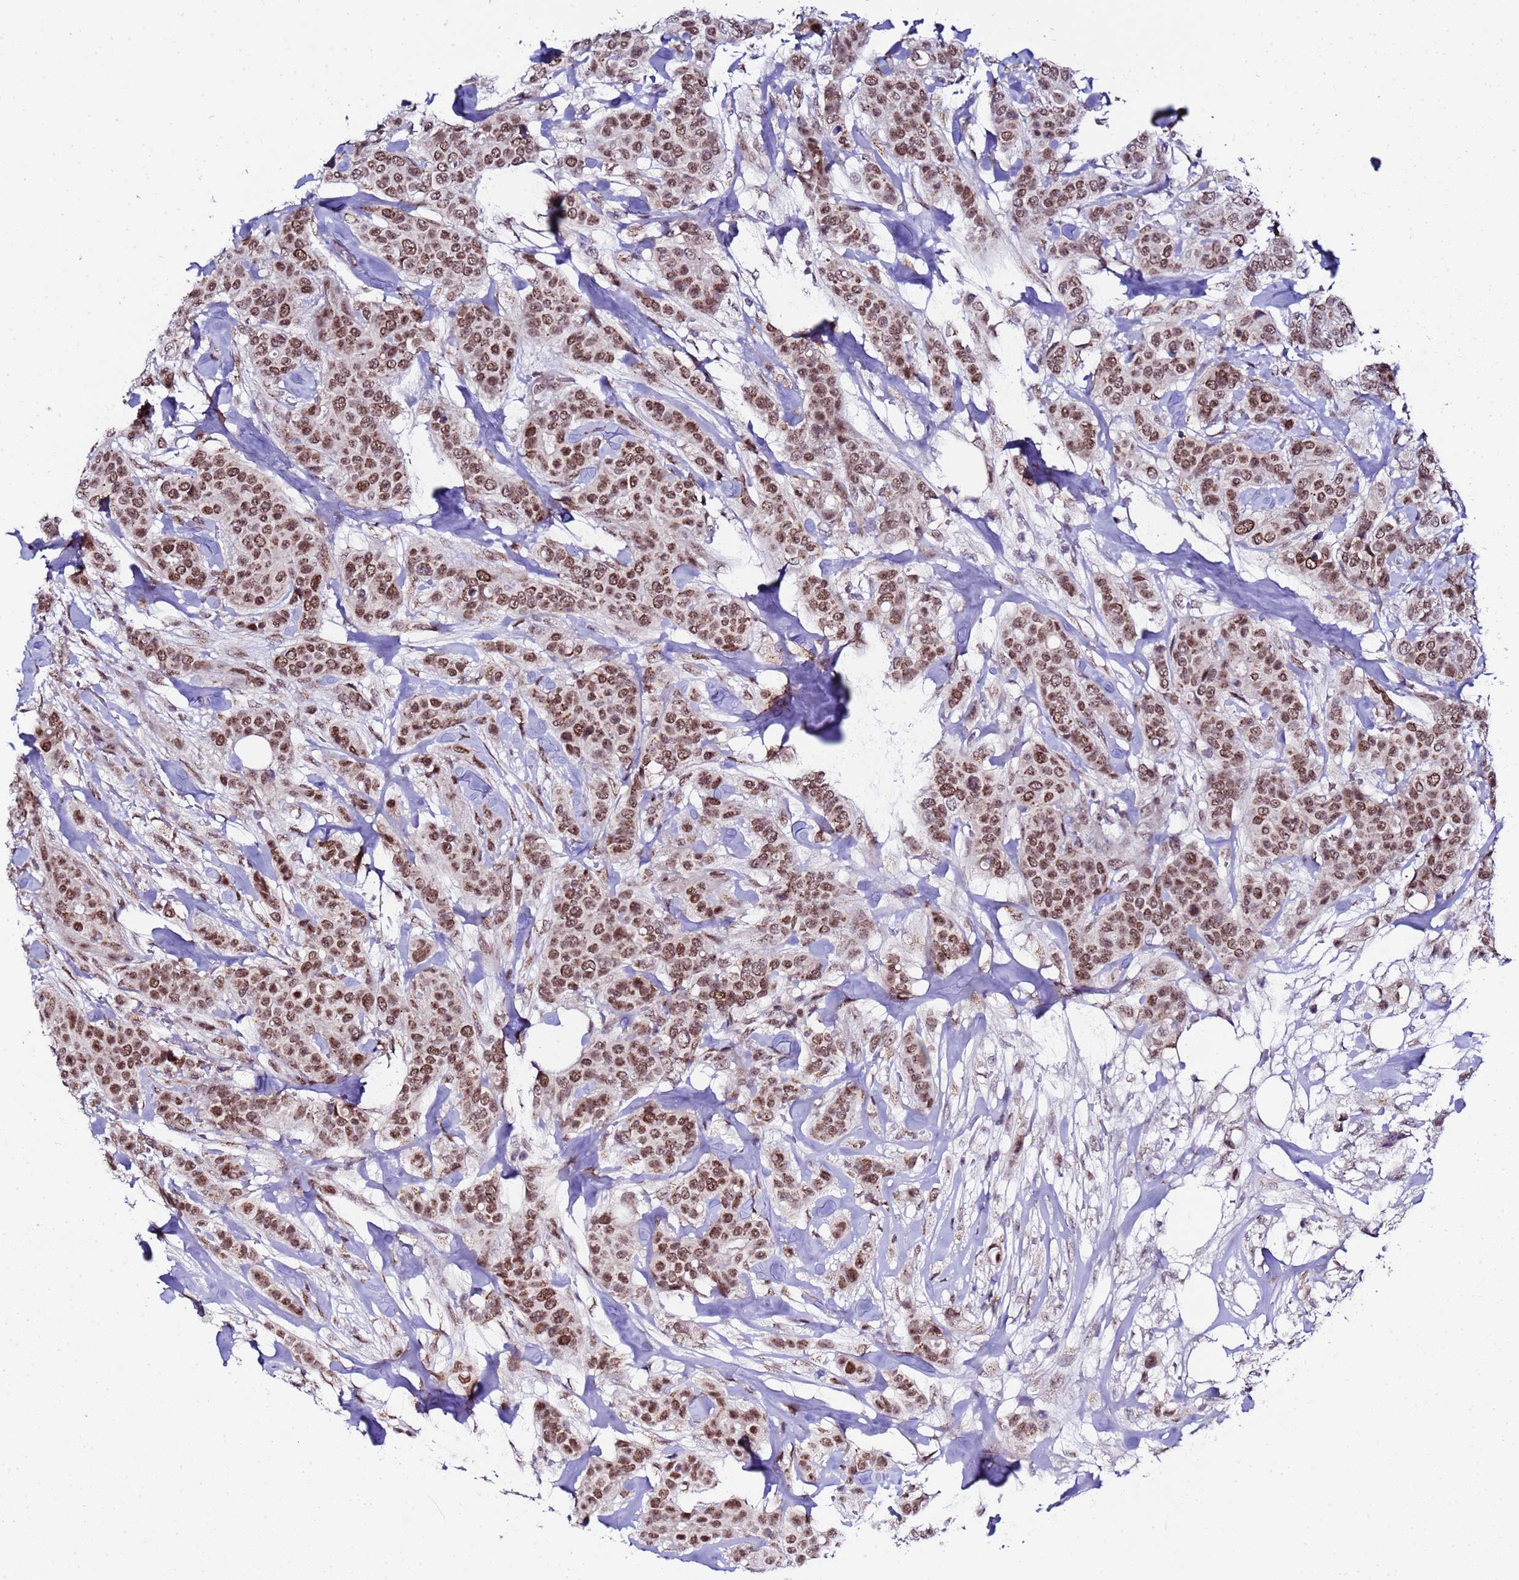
{"staining": {"intensity": "strong", "quantity": ">75%", "location": "nuclear"}, "tissue": "breast cancer", "cell_type": "Tumor cells", "image_type": "cancer", "snomed": [{"axis": "morphology", "description": "Lobular carcinoma"}, {"axis": "topography", "description": "Breast"}], "caption": "Immunohistochemical staining of human breast lobular carcinoma displays high levels of strong nuclear staining in about >75% of tumor cells.", "gene": "C19orf47", "patient": {"sex": "female", "age": 51}}